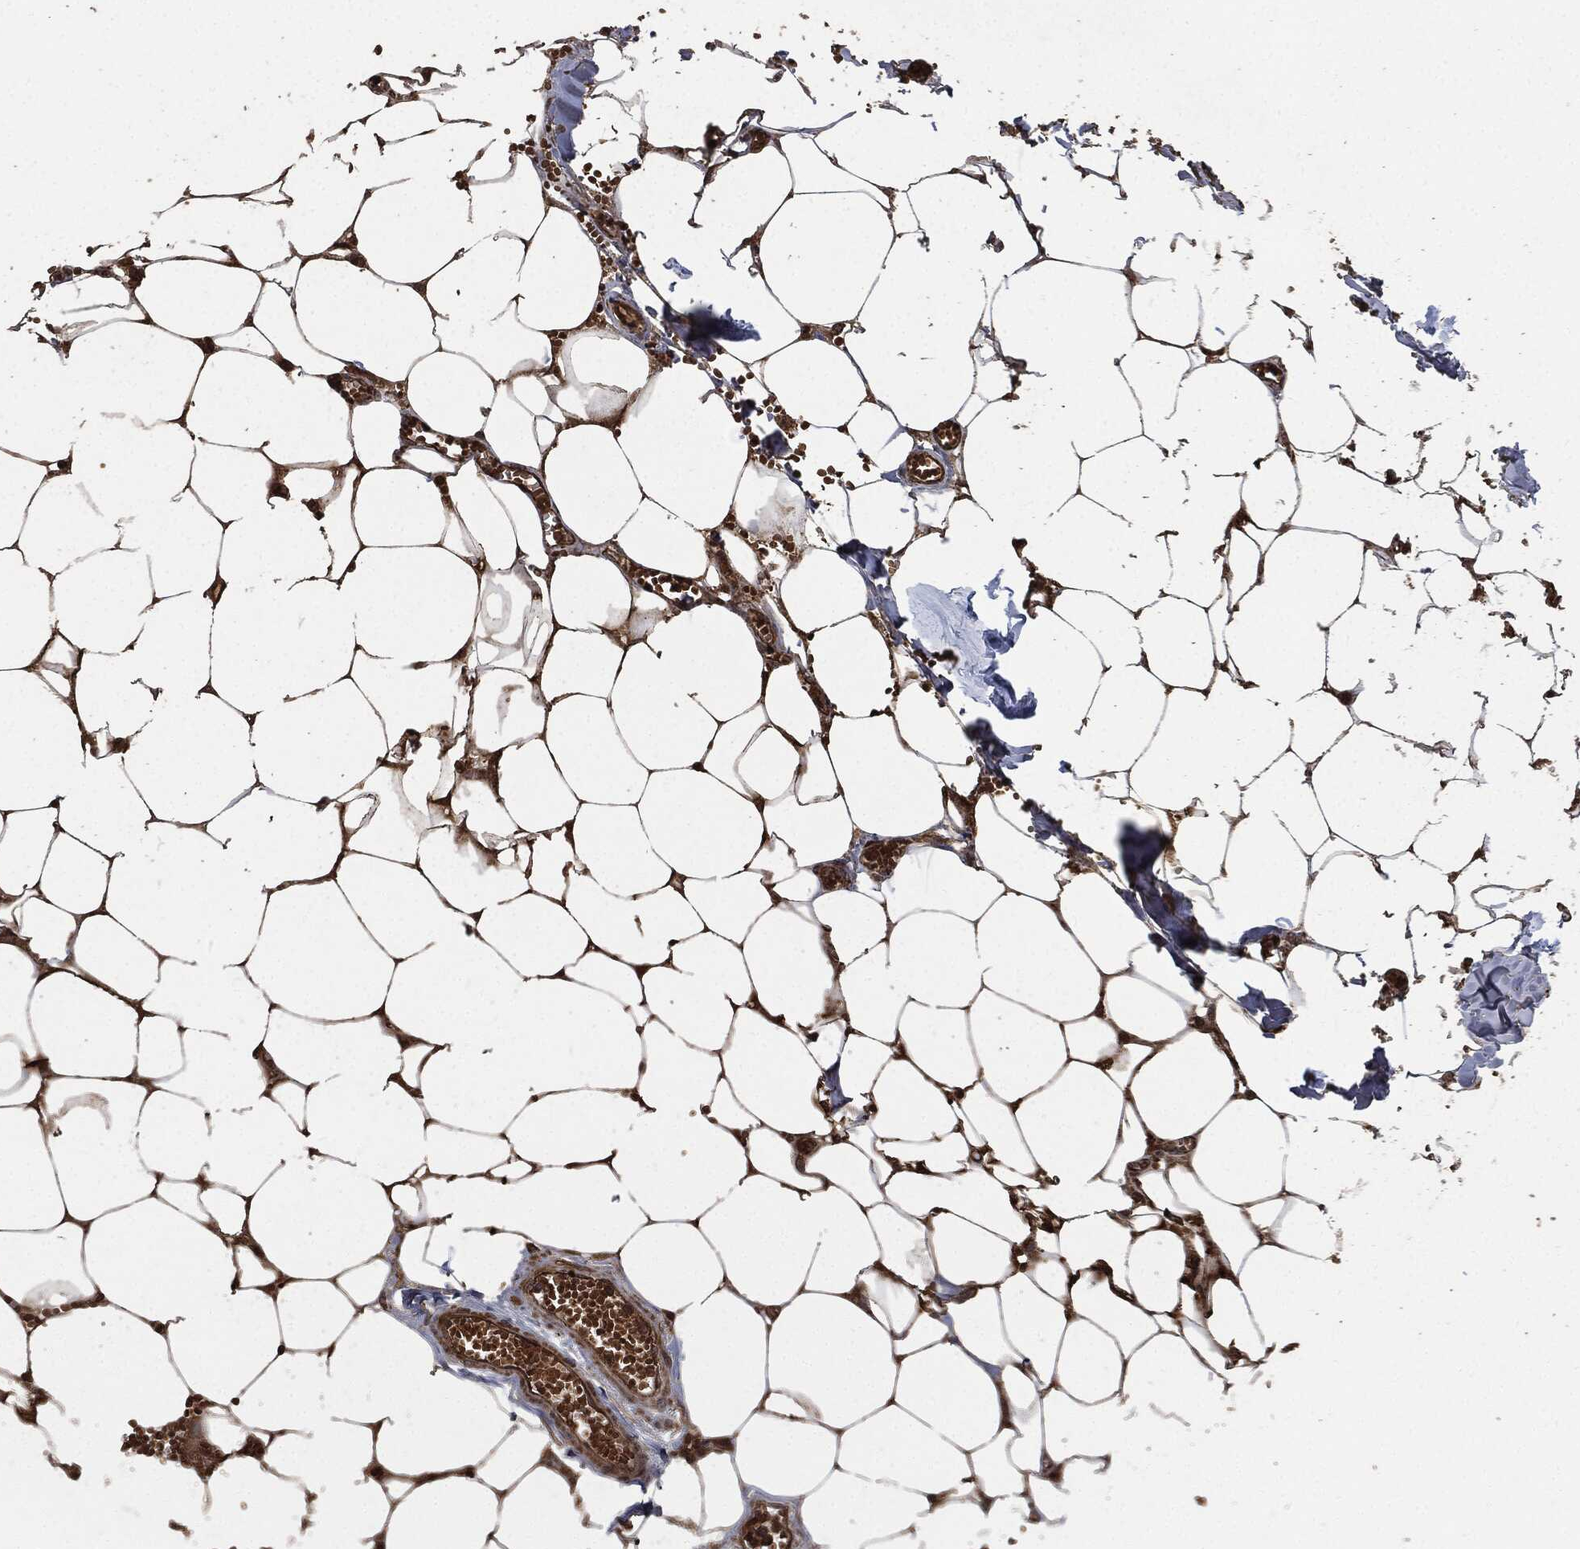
{"staining": {"intensity": "strong", "quantity": ">75%", "location": "cytoplasmic/membranous"}, "tissue": "adipose tissue", "cell_type": "Adipocytes", "image_type": "normal", "snomed": [{"axis": "morphology", "description": "Normal tissue, NOS"}, {"axis": "morphology", "description": "Squamous cell carcinoma, NOS"}, {"axis": "topography", "description": "Cartilage tissue"}, {"axis": "topography", "description": "Lung"}], "caption": "The immunohistochemical stain highlights strong cytoplasmic/membranous staining in adipocytes of benign adipose tissue.", "gene": "RYK", "patient": {"sex": "male", "age": 66}}